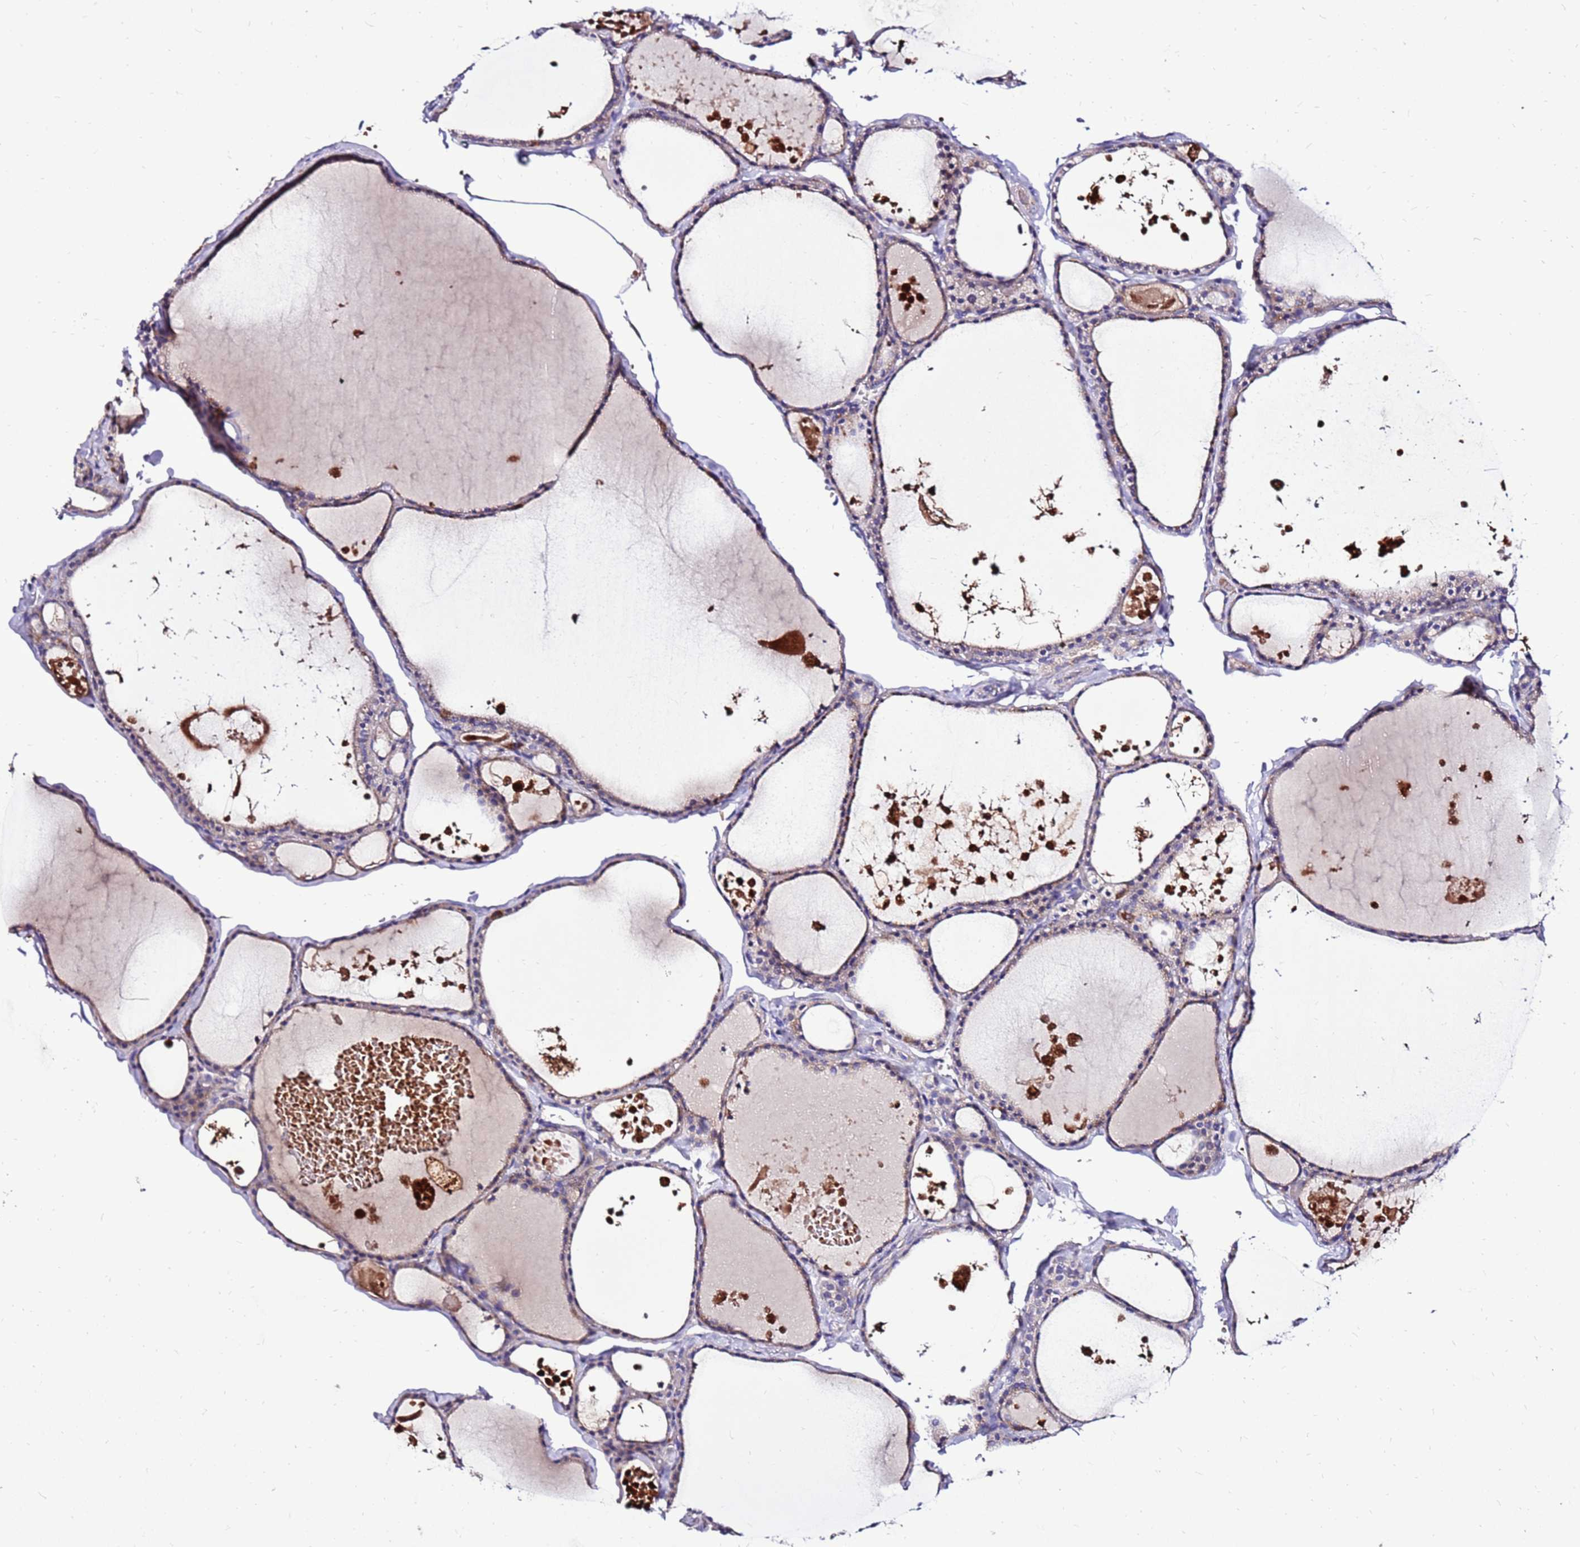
{"staining": {"intensity": "weak", "quantity": "<25%", "location": "cytoplasmic/membranous"}, "tissue": "thyroid gland", "cell_type": "Glandular cells", "image_type": "normal", "snomed": [{"axis": "morphology", "description": "Normal tissue, NOS"}, {"axis": "topography", "description": "Thyroid gland"}], "caption": "IHC micrograph of benign thyroid gland: thyroid gland stained with DAB shows no significant protein staining in glandular cells. (Brightfield microscopy of DAB (3,3'-diaminobenzidine) immunohistochemistry at high magnification).", "gene": "SPSB3", "patient": {"sex": "male", "age": 56}}